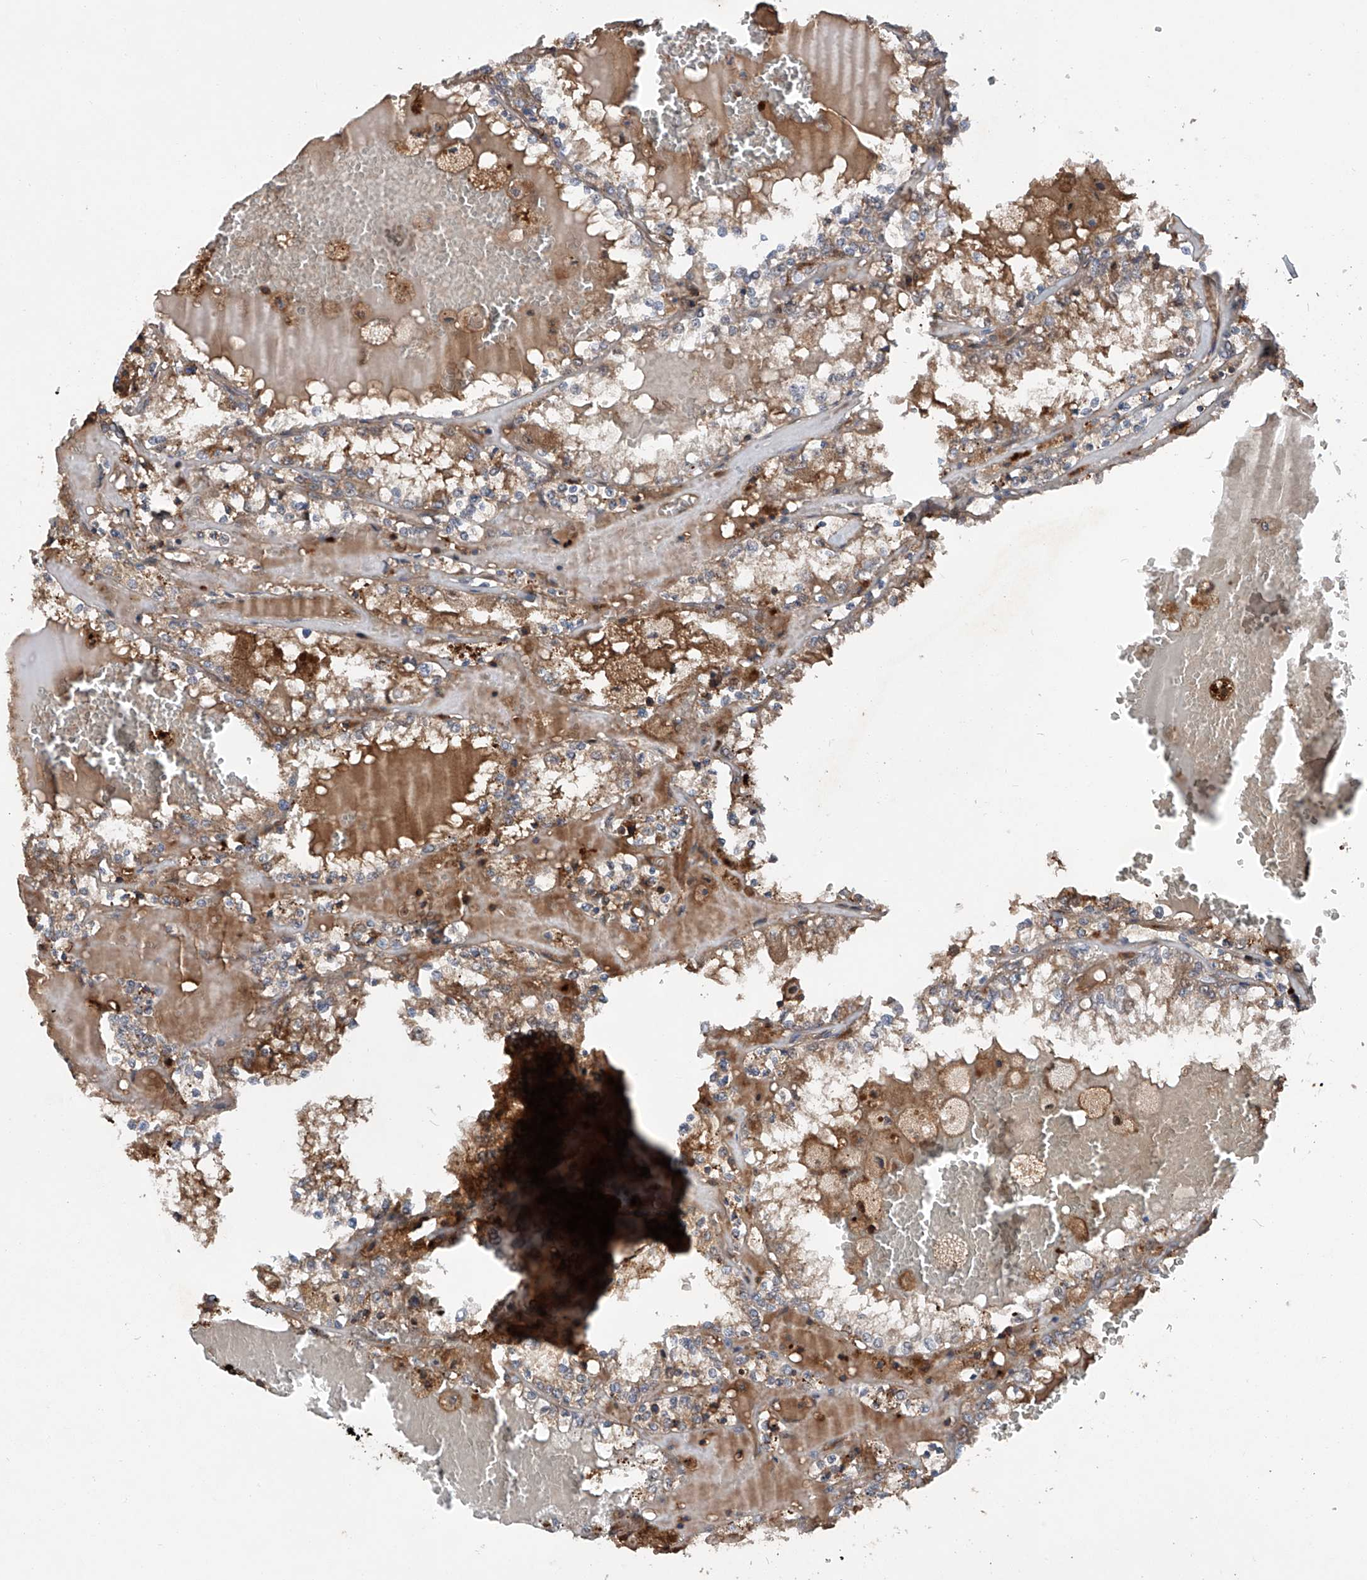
{"staining": {"intensity": "moderate", "quantity": "25%-75%", "location": "cytoplasmic/membranous"}, "tissue": "renal cancer", "cell_type": "Tumor cells", "image_type": "cancer", "snomed": [{"axis": "morphology", "description": "Adenocarcinoma, NOS"}, {"axis": "topography", "description": "Kidney"}], "caption": "A photomicrograph of human renal adenocarcinoma stained for a protein exhibits moderate cytoplasmic/membranous brown staining in tumor cells.", "gene": "ASCC3", "patient": {"sex": "female", "age": 56}}